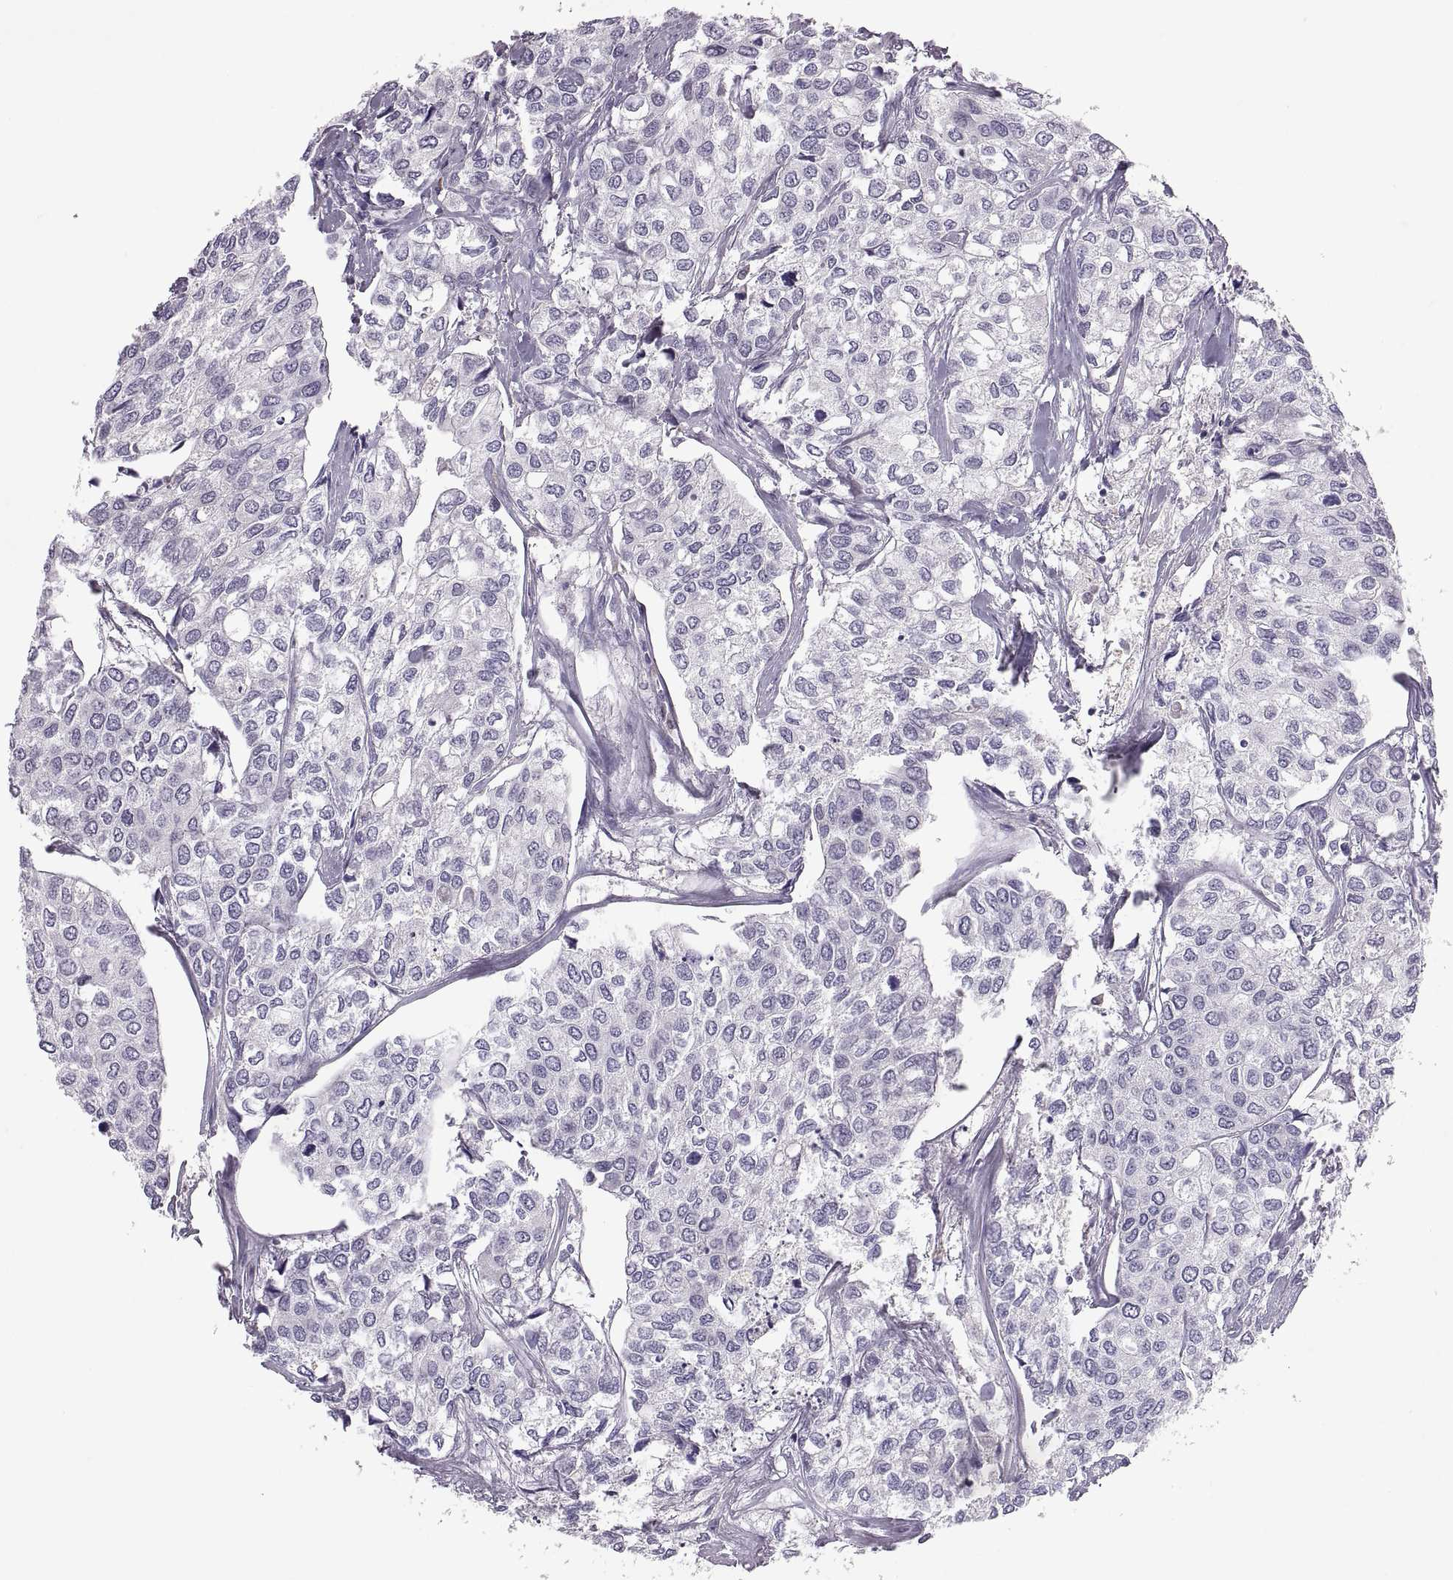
{"staining": {"intensity": "negative", "quantity": "none", "location": "none"}, "tissue": "urothelial cancer", "cell_type": "Tumor cells", "image_type": "cancer", "snomed": [{"axis": "morphology", "description": "Urothelial carcinoma, High grade"}, {"axis": "topography", "description": "Urinary bladder"}], "caption": "Tumor cells are negative for brown protein staining in urothelial cancer. (DAB (3,3'-diaminobenzidine) IHC visualized using brightfield microscopy, high magnification).", "gene": "MAGEB18", "patient": {"sex": "male", "age": 73}}